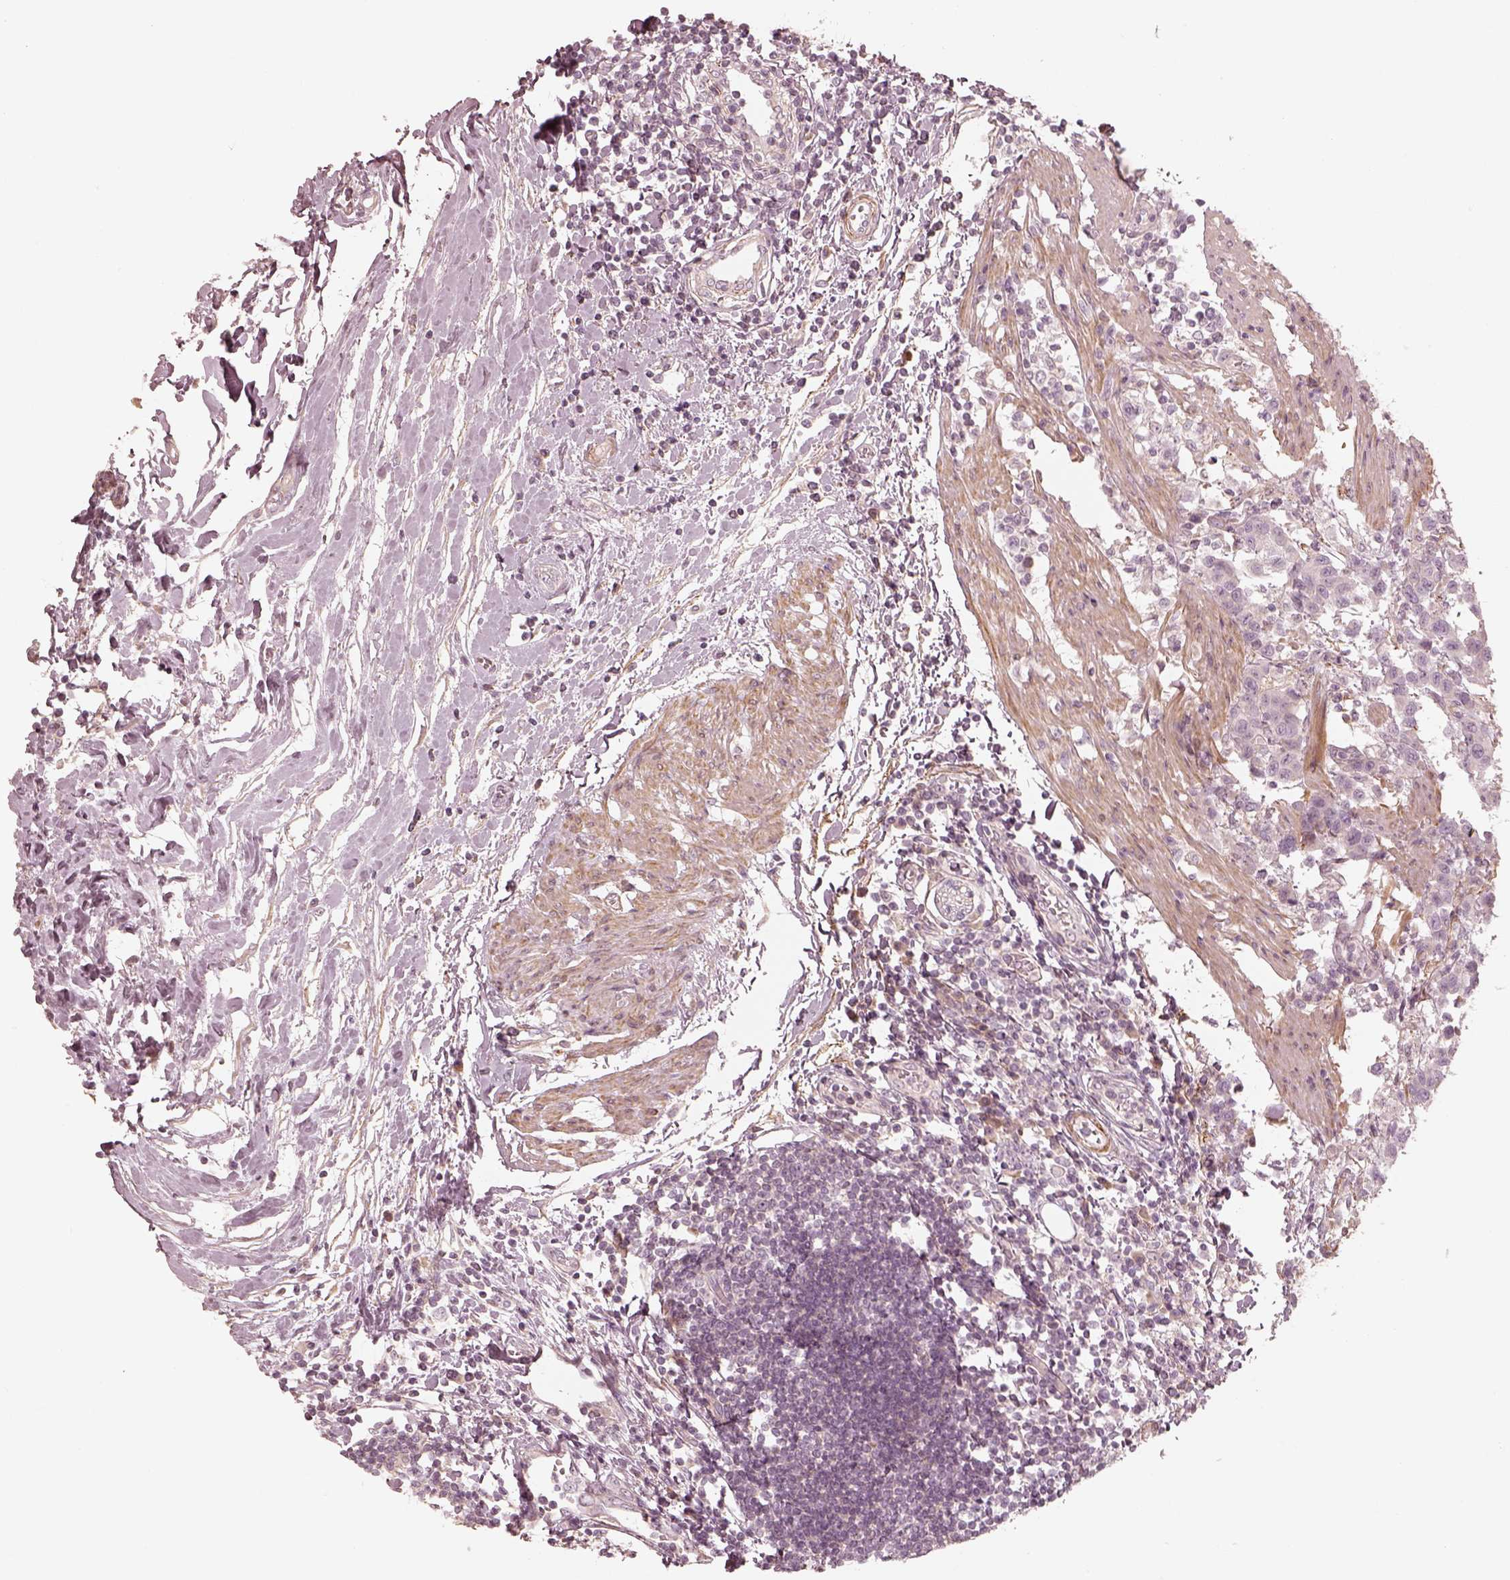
{"staining": {"intensity": "negative", "quantity": "none", "location": "none"}, "tissue": "urothelial cancer", "cell_type": "Tumor cells", "image_type": "cancer", "snomed": [{"axis": "morphology", "description": "Urothelial carcinoma, High grade"}, {"axis": "topography", "description": "Urinary bladder"}], "caption": "Human urothelial cancer stained for a protein using immunohistochemistry exhibits no staining in tumor cells.", "gene": "KCNJ9", "patient": {"sex": "female", "age": 58}}